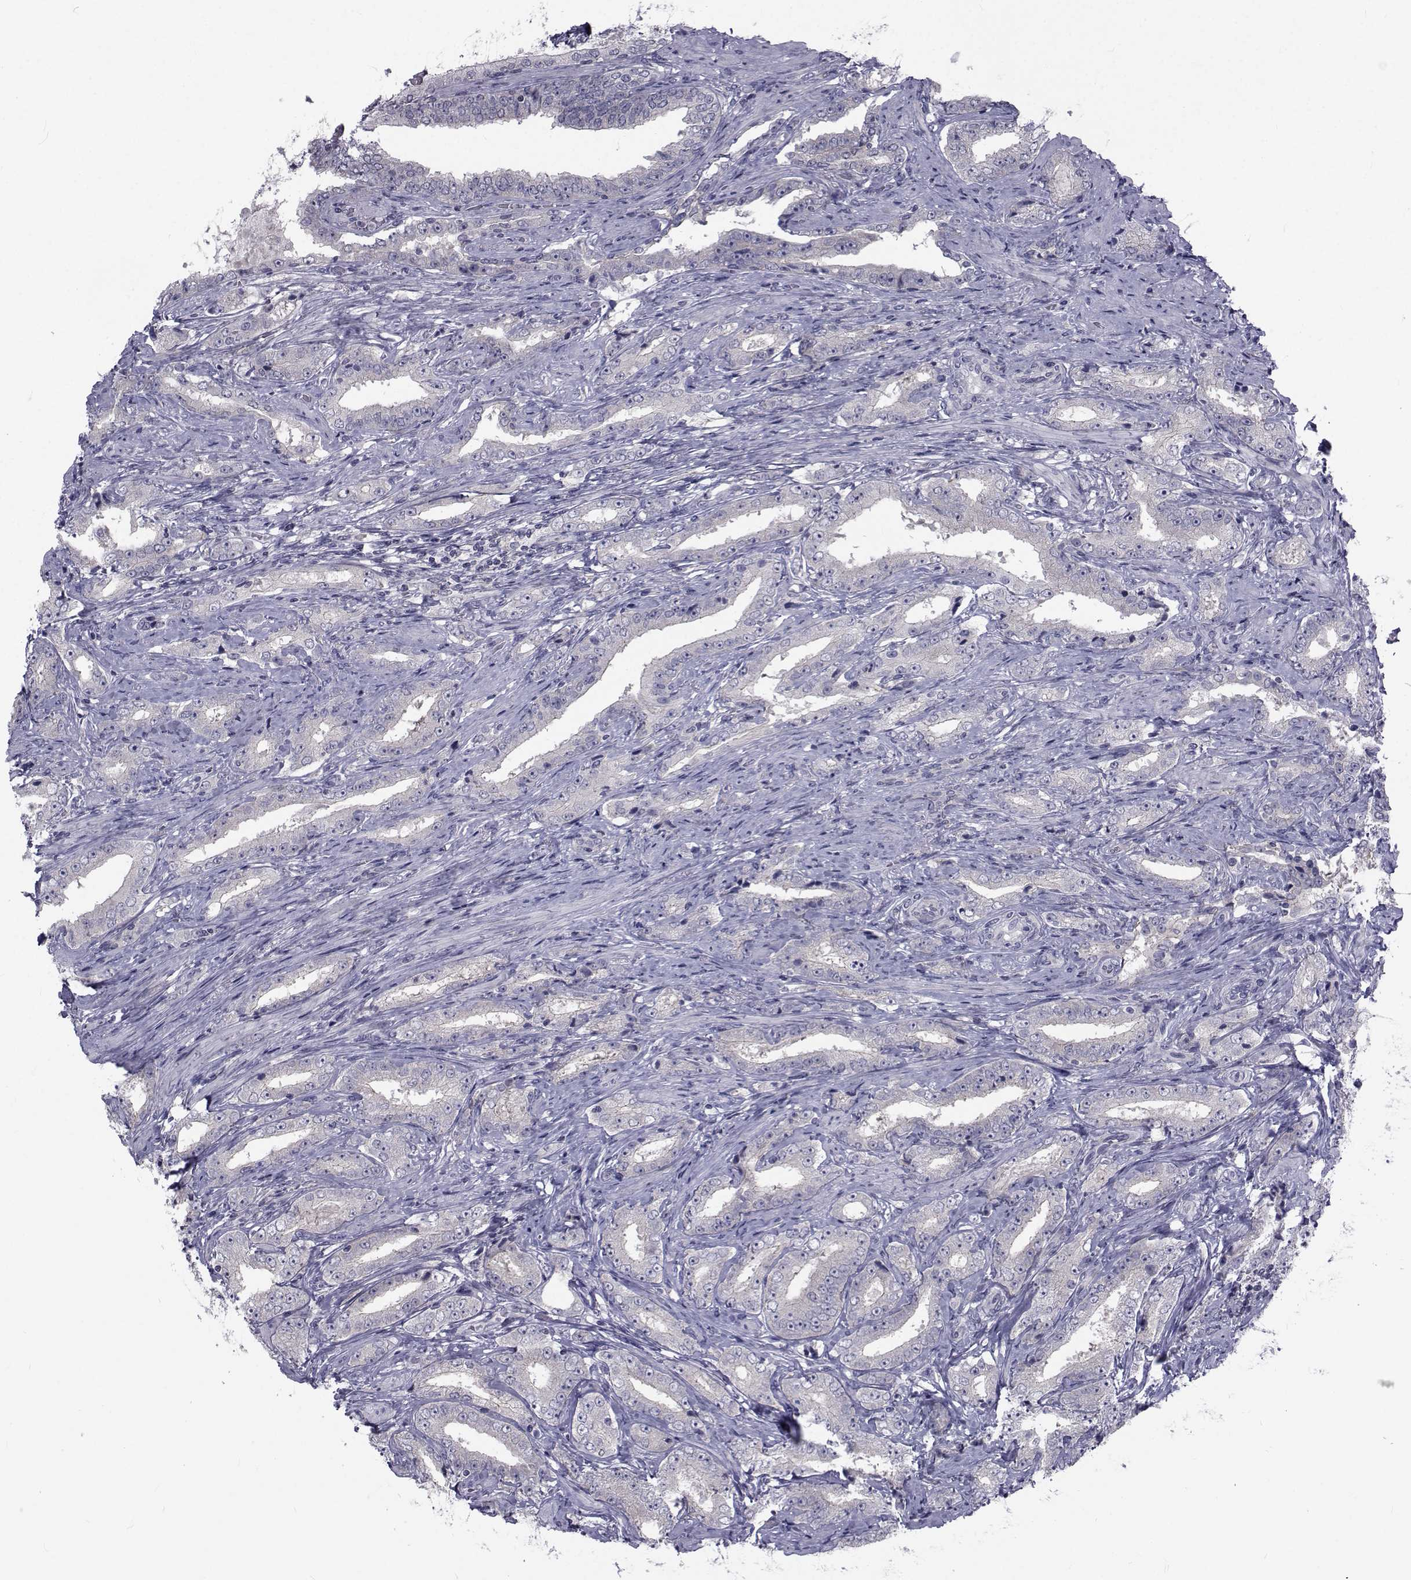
{"staining": {"intensity": "negative", "quantity": "none", "location": "none"}, "tissue": "prostate cancer", "cell_type": "Tumor cells", "image_type": "cancer", "snomed": [{"axis": "morphology", "description": "Adenocarcinoma, Low grade"}, {"axis": "topography", "description": "Prostate and seminal vesicle, NOS"}], "caption": "Immunohistochemistry (IHC) image of neoplastic tissue: prostate cancer stained with DAB demonstrates no significant protein positivity in tumor cells. The staining is performed using DAB (3,3'-diaminobenzidine) brown chromogen with nuclei counter-stained in using hematoxylin.", "gene": "SLC30A10", "patient": {"sex": "male", "age": 61}}